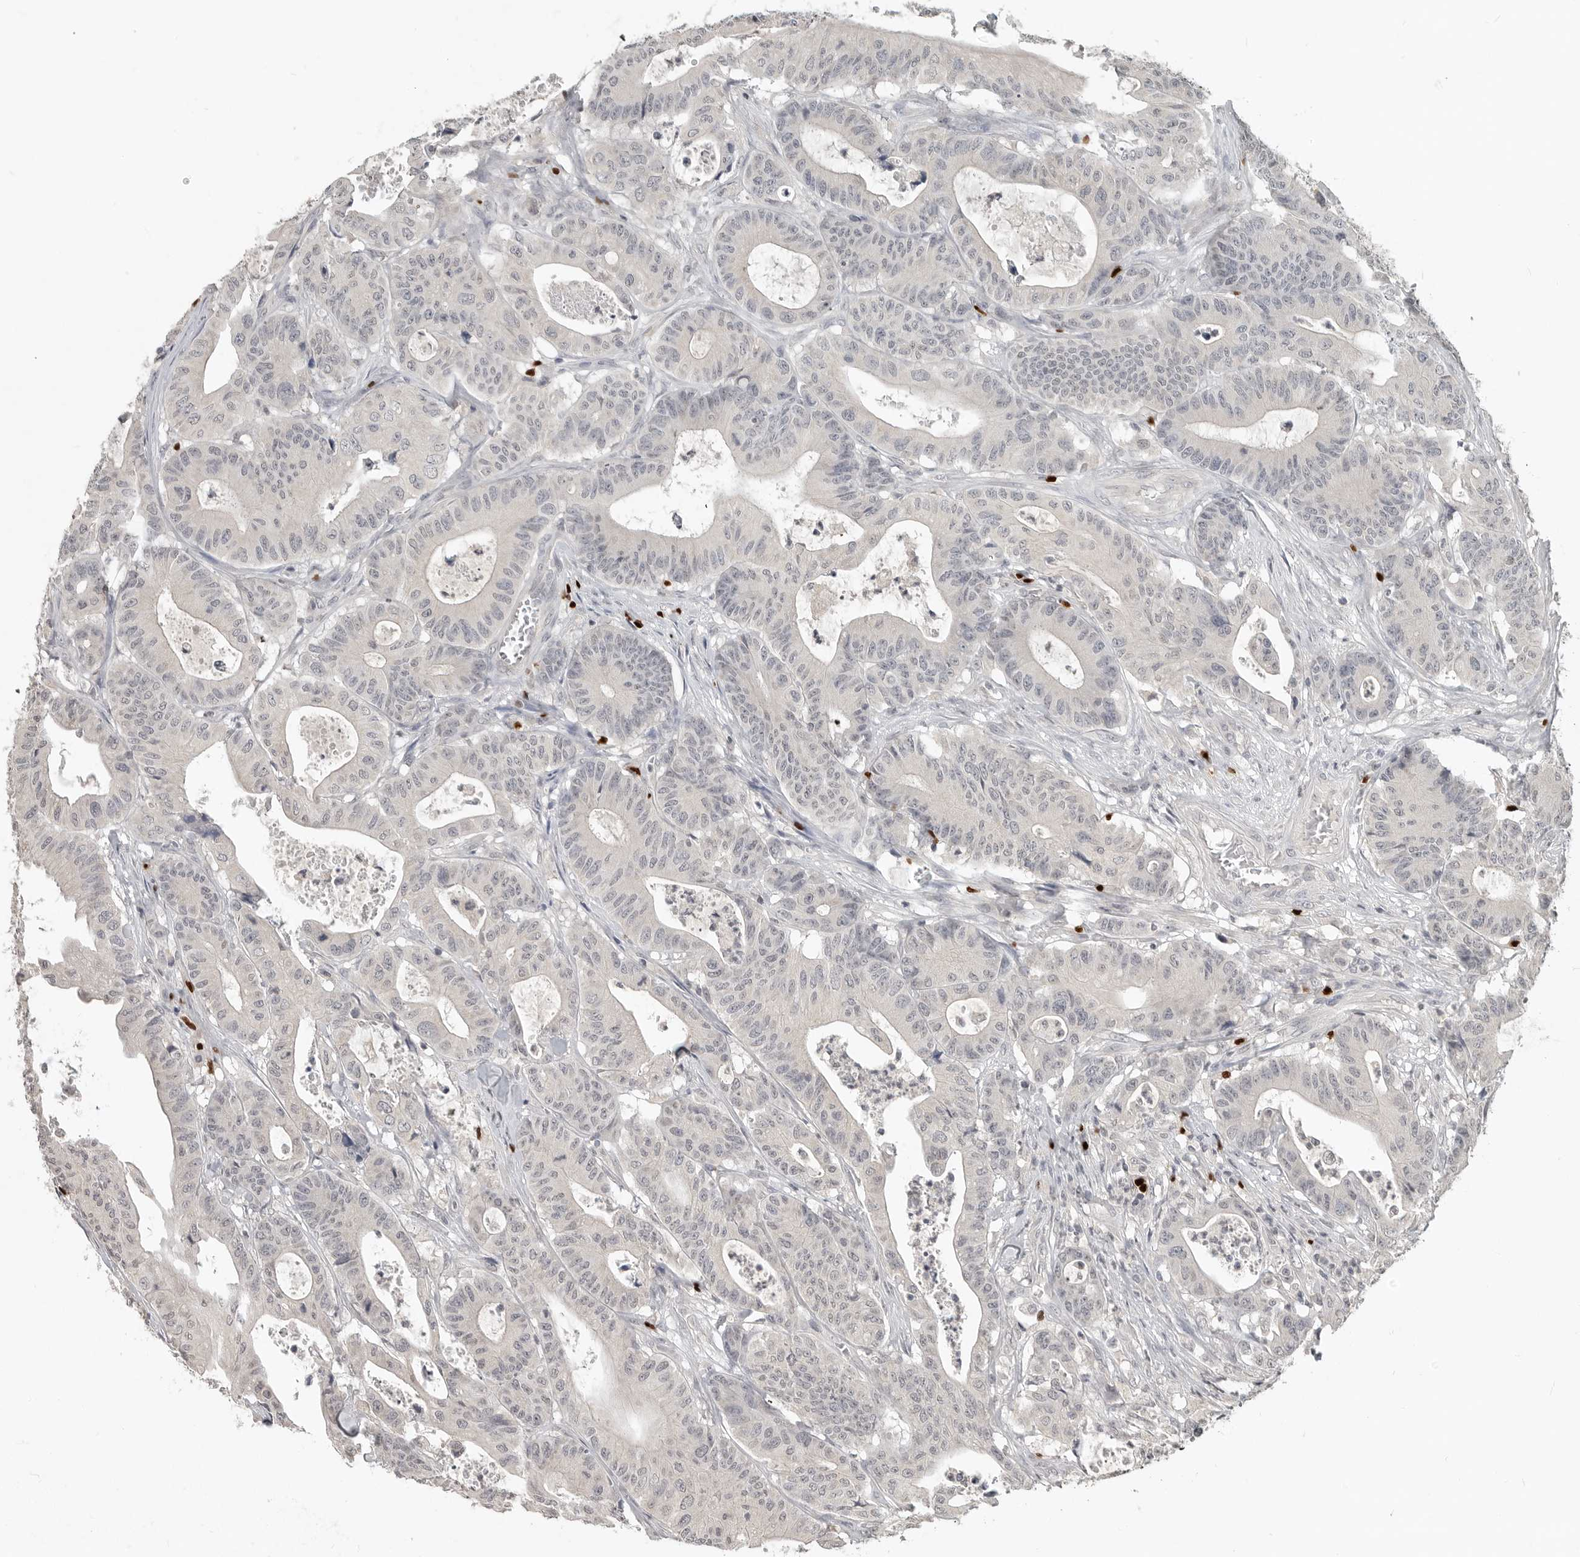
{"staining": {"intensity": "negative", "quantity": "none", "location": "none"}, "tissue": "colorectal cancer", "cell_type": "Tumor cells", "image_type": "cancer", "snomed": [{"axis": "morphology", "description": "Adenocarcinoma, NOS"}, {"axis": "topography", "description": "Colon"}], "caption": "Immunohistochemical staining of colorectal adenocarcinoma reveals no significant positivity in tumor cells. Nuclei are stained in blue.", "gene": "FOXP3", "patient": {"sex": "female", "age": 84}}